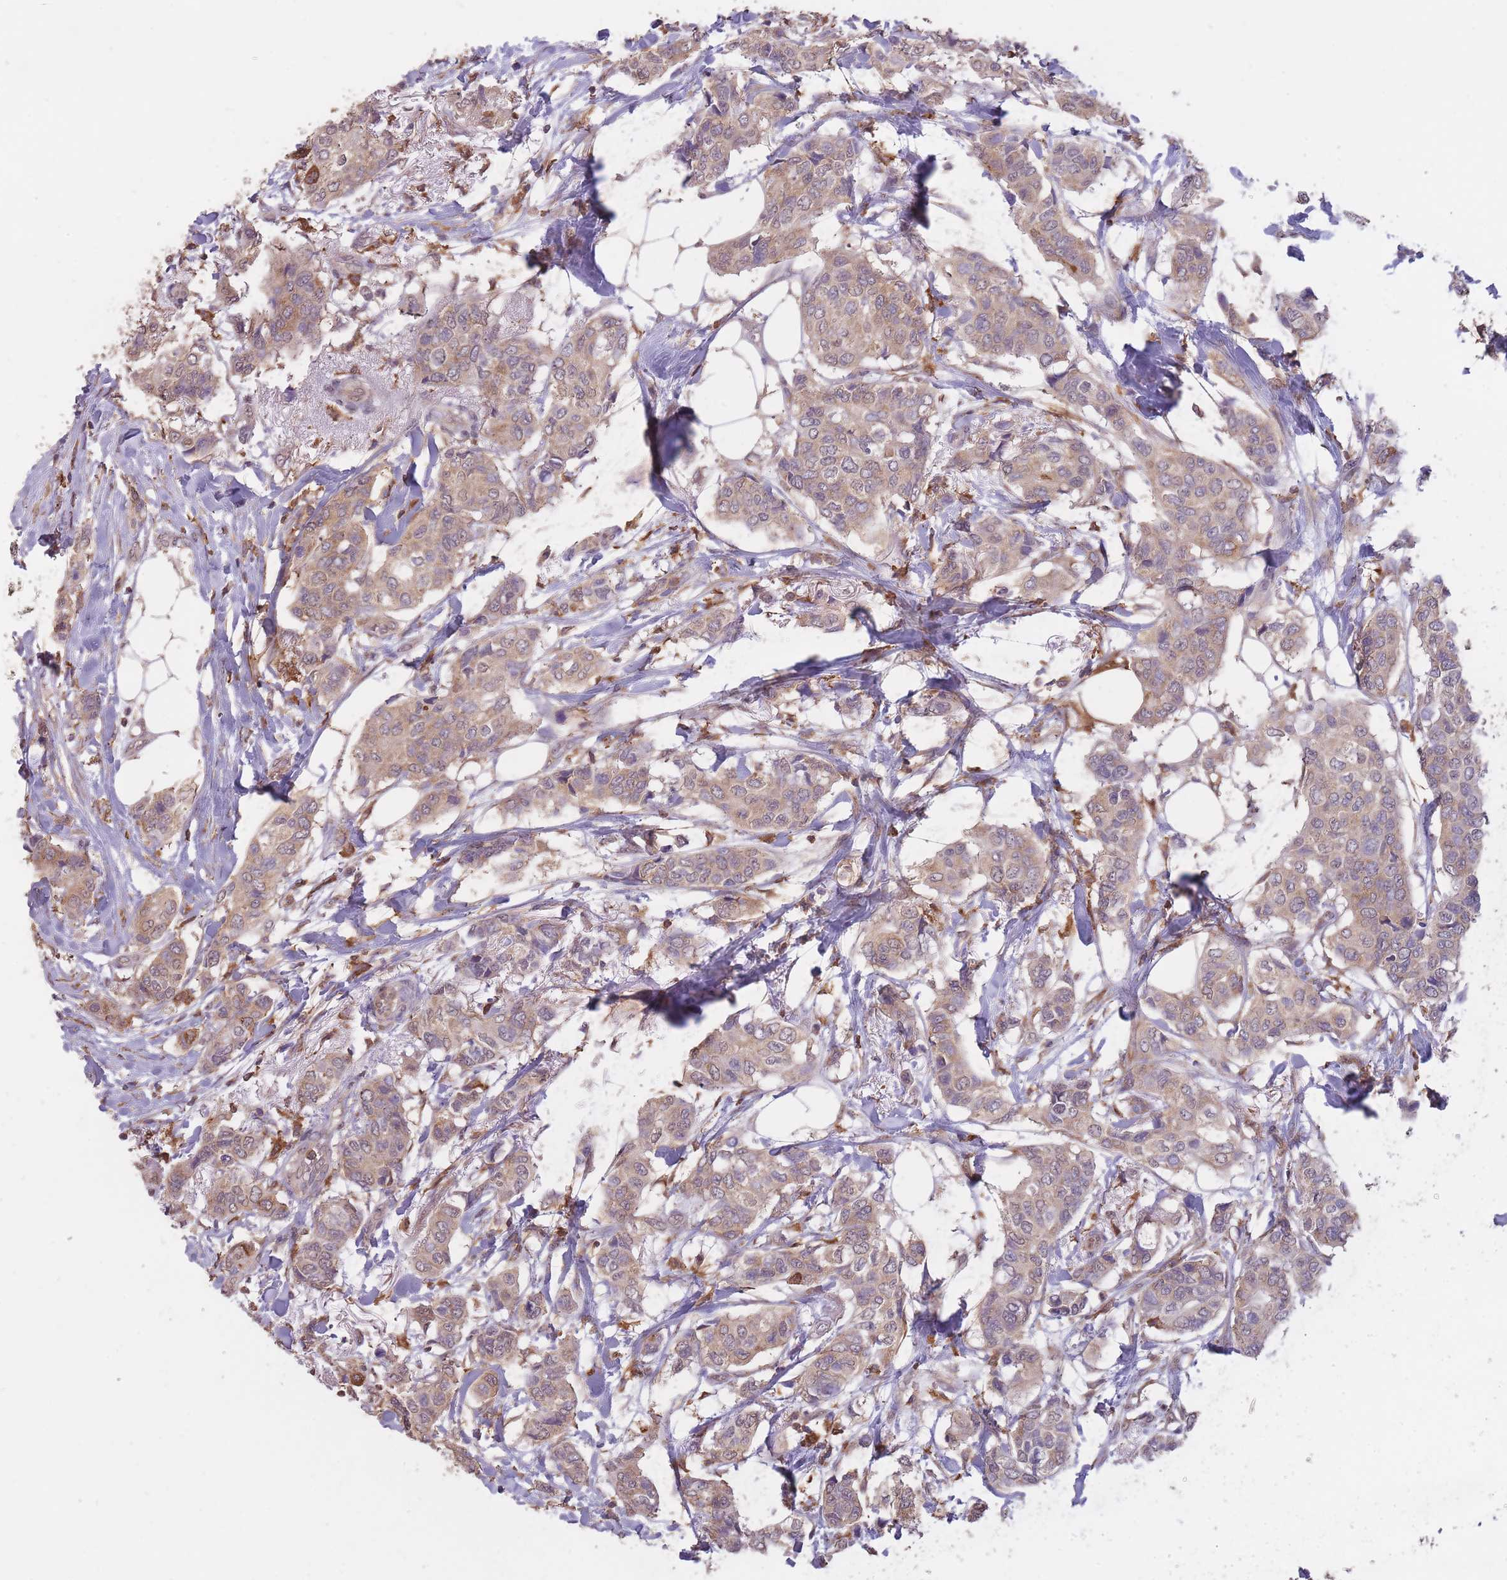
{"staining": {"intensity": "weak", "quantity": ">75%", "location": "cytoplasmic/membranous"}, "tissue": "breast cancer", "cell_type": "Tumor cells", "image_type": "cancer", "snomed": [{"axis": "morphology", "description": "Lobular carcinoma"}, {"axis": "topography", "description": "Breast"}], "caption": "Breast cancer (lobular carcinoma) was stained to show a protein in brown. There is low levels of weak cytoplasmic/membranous expression in approximately >75% of tumor cells.", "gene": "GMIP", "patient": {"sex": "female", "age": 51}}